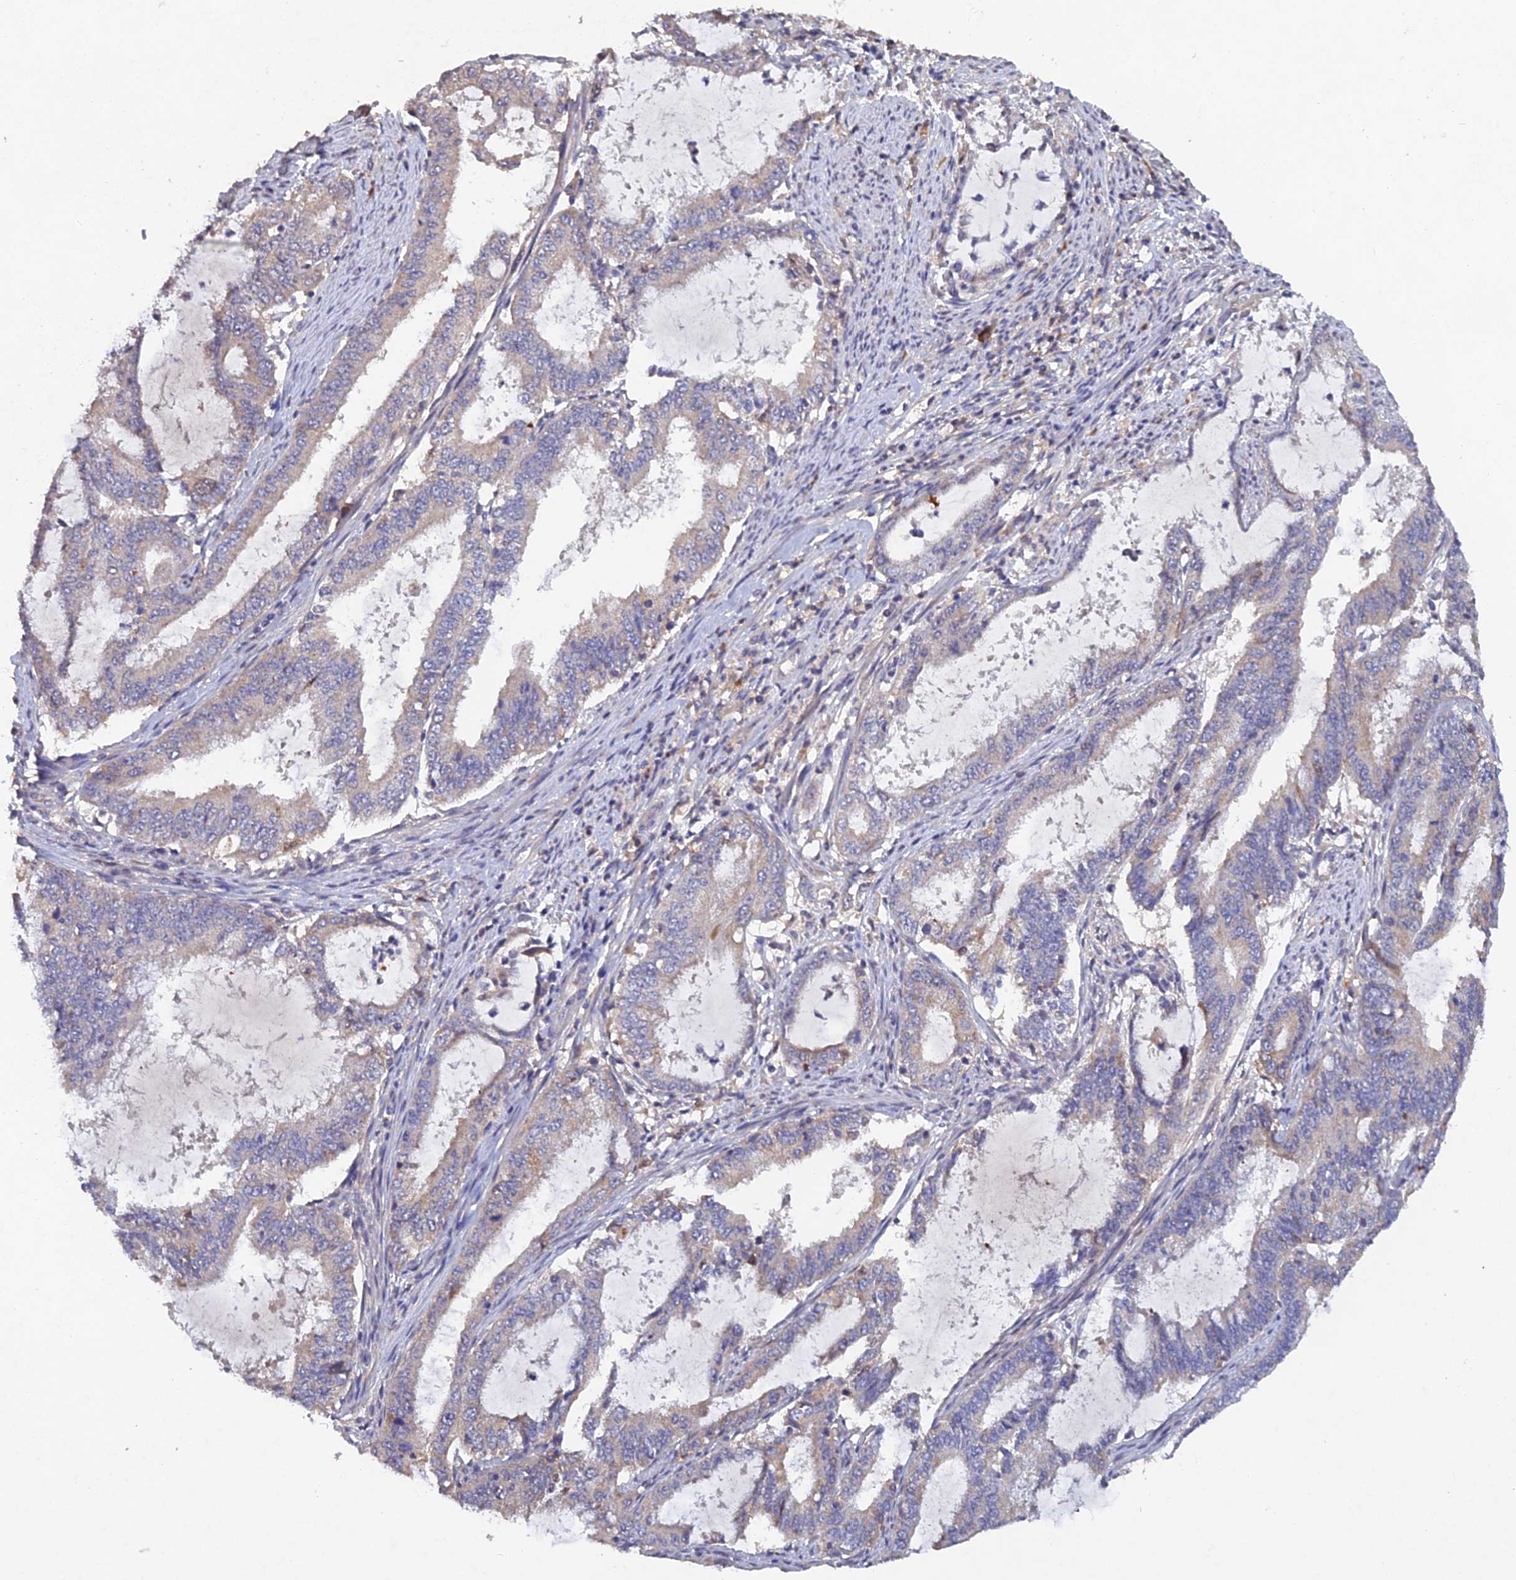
{"staining": {"intensity": "negative", "quantity": "none", "location": "none"}, "tissue": "endometrial cancer", "cell_type": "Tumor cells", "image_type": "cancer", "snomed": [{"axis": "morphology", "description": "Adenocarcinoma, NOS"}, {"axis": "topography", "description": "Endometrium"}], "caption": "This is a histopathology image of immunohistochemistry (IHC) staining of endometrial cancer, which shows no positivity in tumor cells.", "gene": "SLC39A13", "patient": {"sex": "female", "age": 51}}